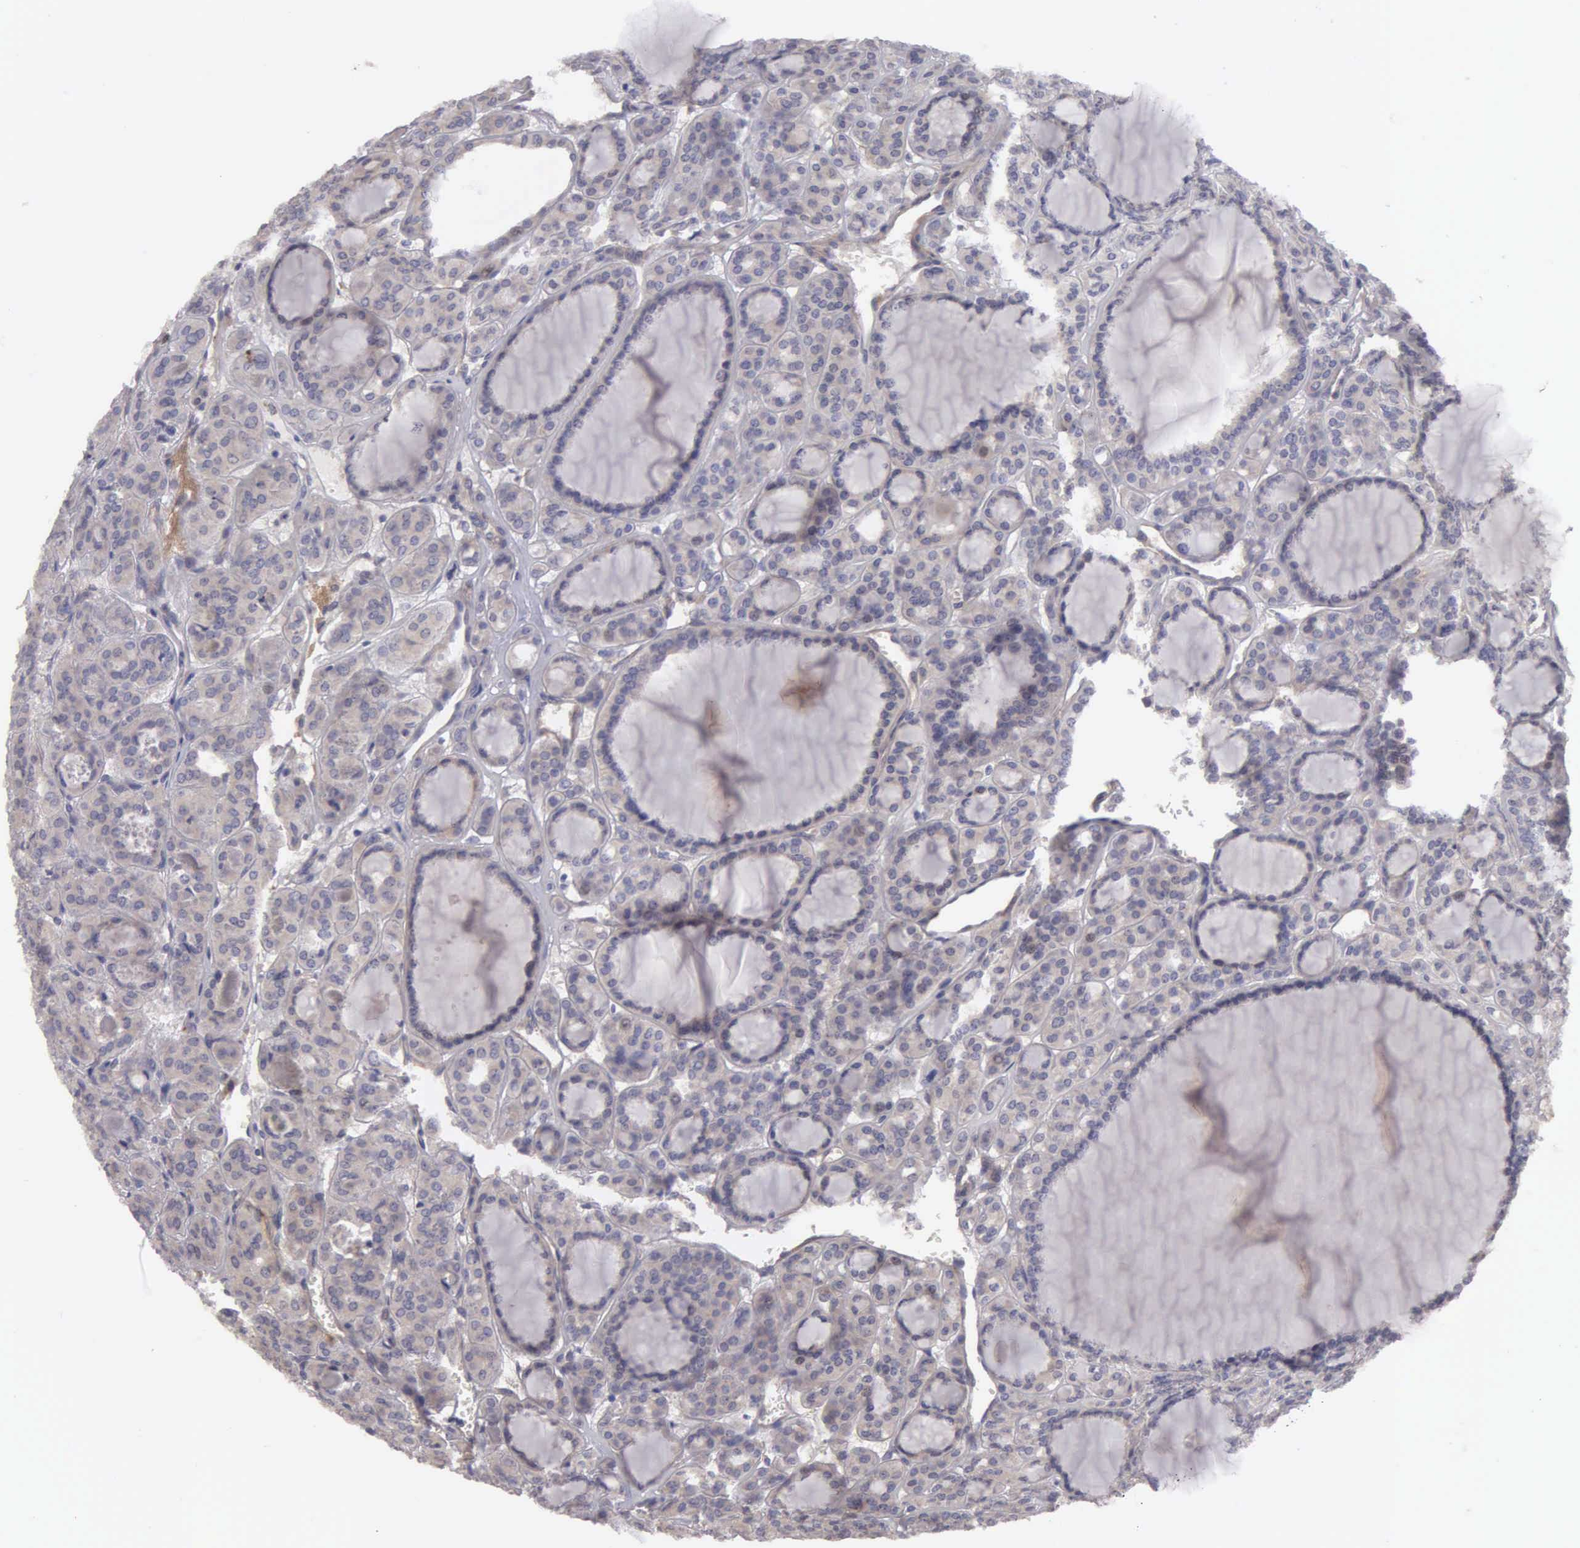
{"staining": {"intensity": "weak", "quantity": ">75%", "location": "cytoplasmic/membranous"}, "tissue": "thyroid cancer", "cell_type": "Tumor cells", "image_type": "cancer", "snomed": [{"axis": "morphology", "description": "Follicular adenoma carcinoma, NOS"}, {"axis": "topography", "description": "Thyroid gland"}], "caption": "Approximately >75% of tumor cells in human follicular adenoma carcinoma (thyroid) exhibit weak cytoplasmic/membranous protein expression as visualized by brown immunohistochemical staining.", "gene": "RTL10", "patient": {"sex": "female", "age": 71}}